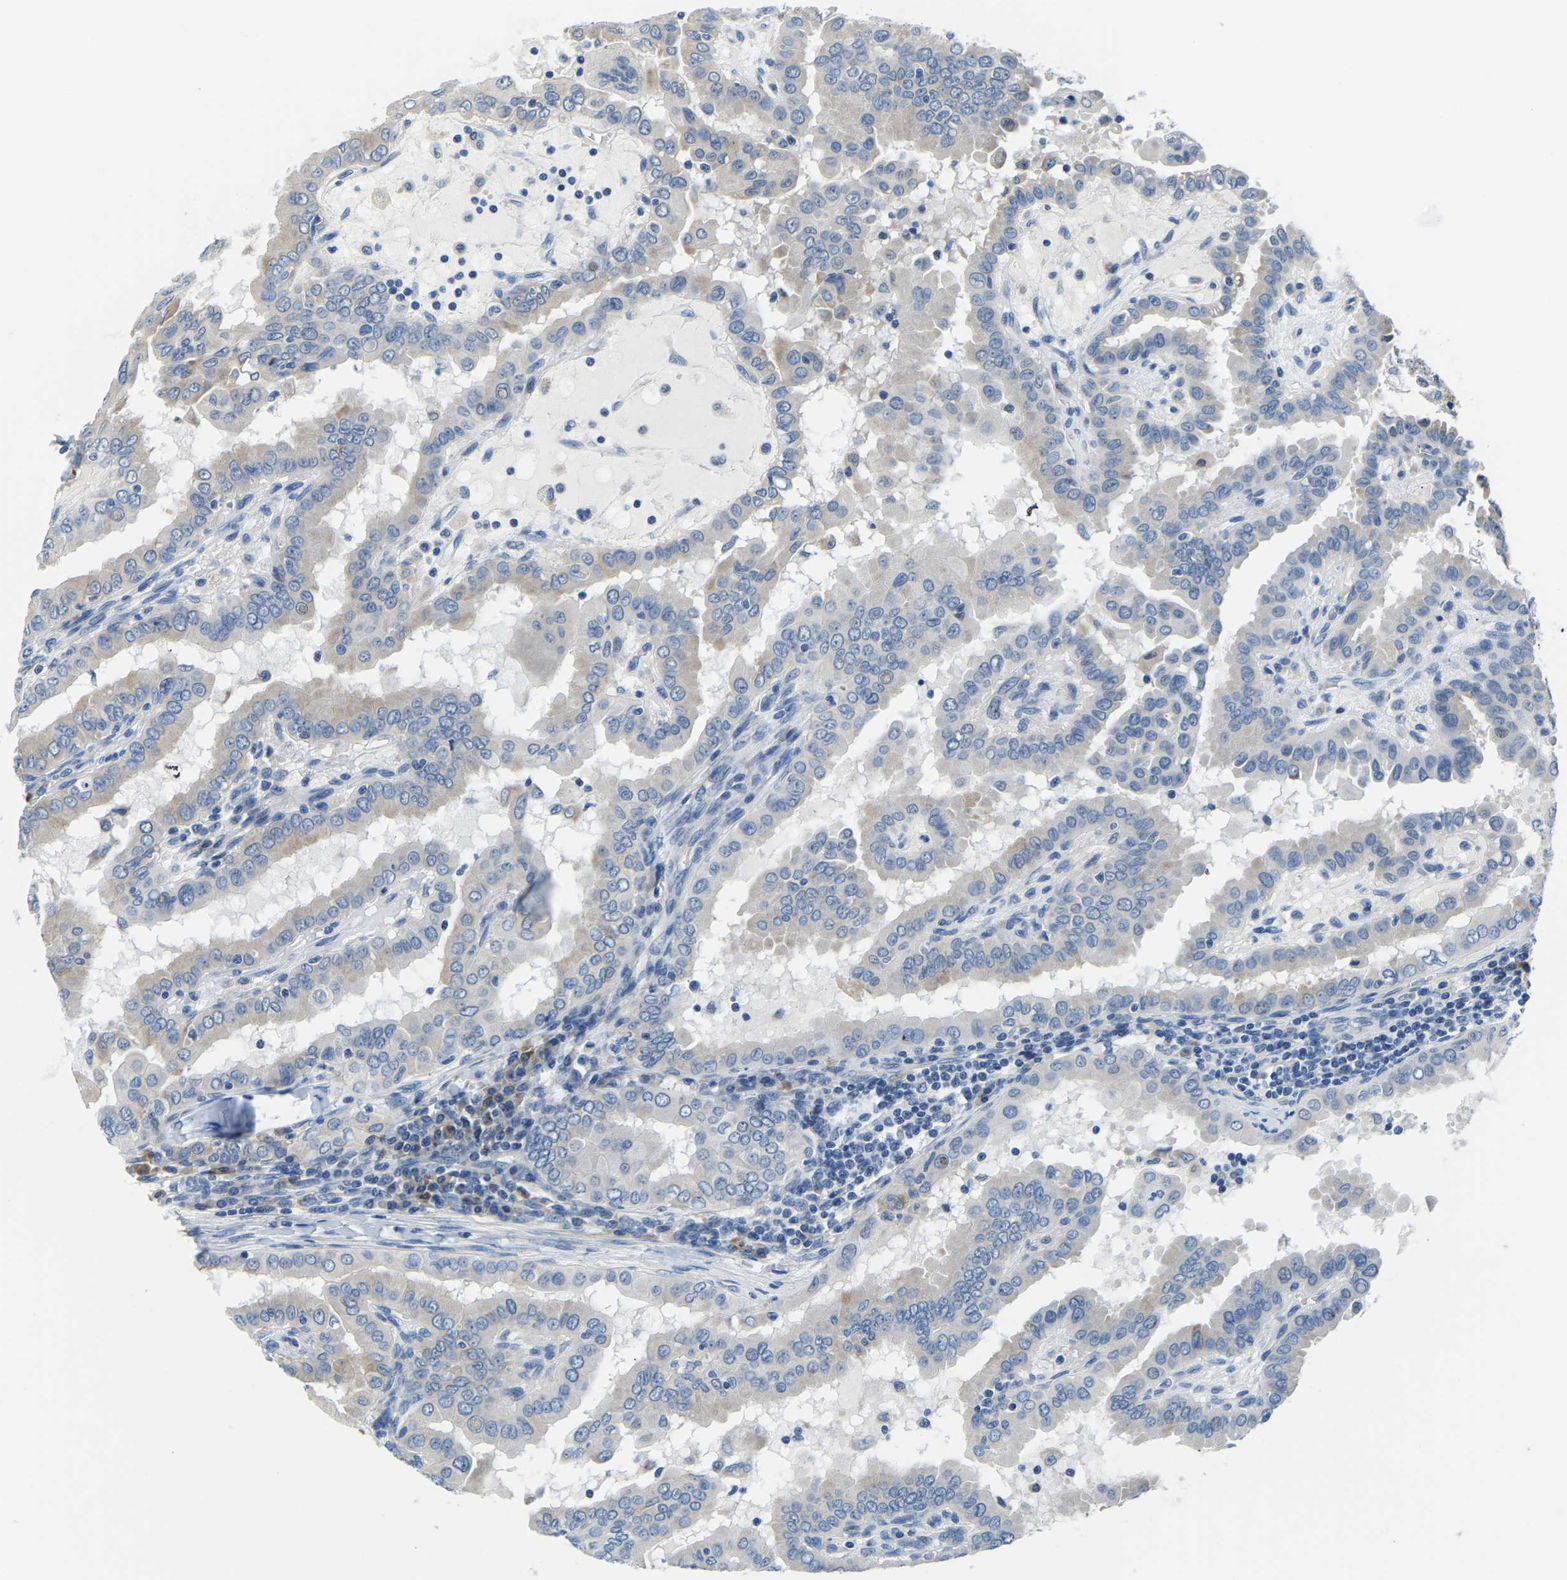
{"staining": {"intensity": "negative", "quantity": "none", "location": "none"}, "tissue": "thyroid cancer", "cell_type": "Tumor cells", "image_type": "cancer", "snomed": [{"axis": "morphology", "description": "Papillary adenocarcinoma, NOS"}, {"axis": "topography", "description": "Thyroid gland"}], "caption": "High power microscopy image of an IHC photomicrograph of thyroid cancer, revealing no significant expression in tumor cells.", "gene": "LIAS", "patient": {"sex": "male", "age": 33}}